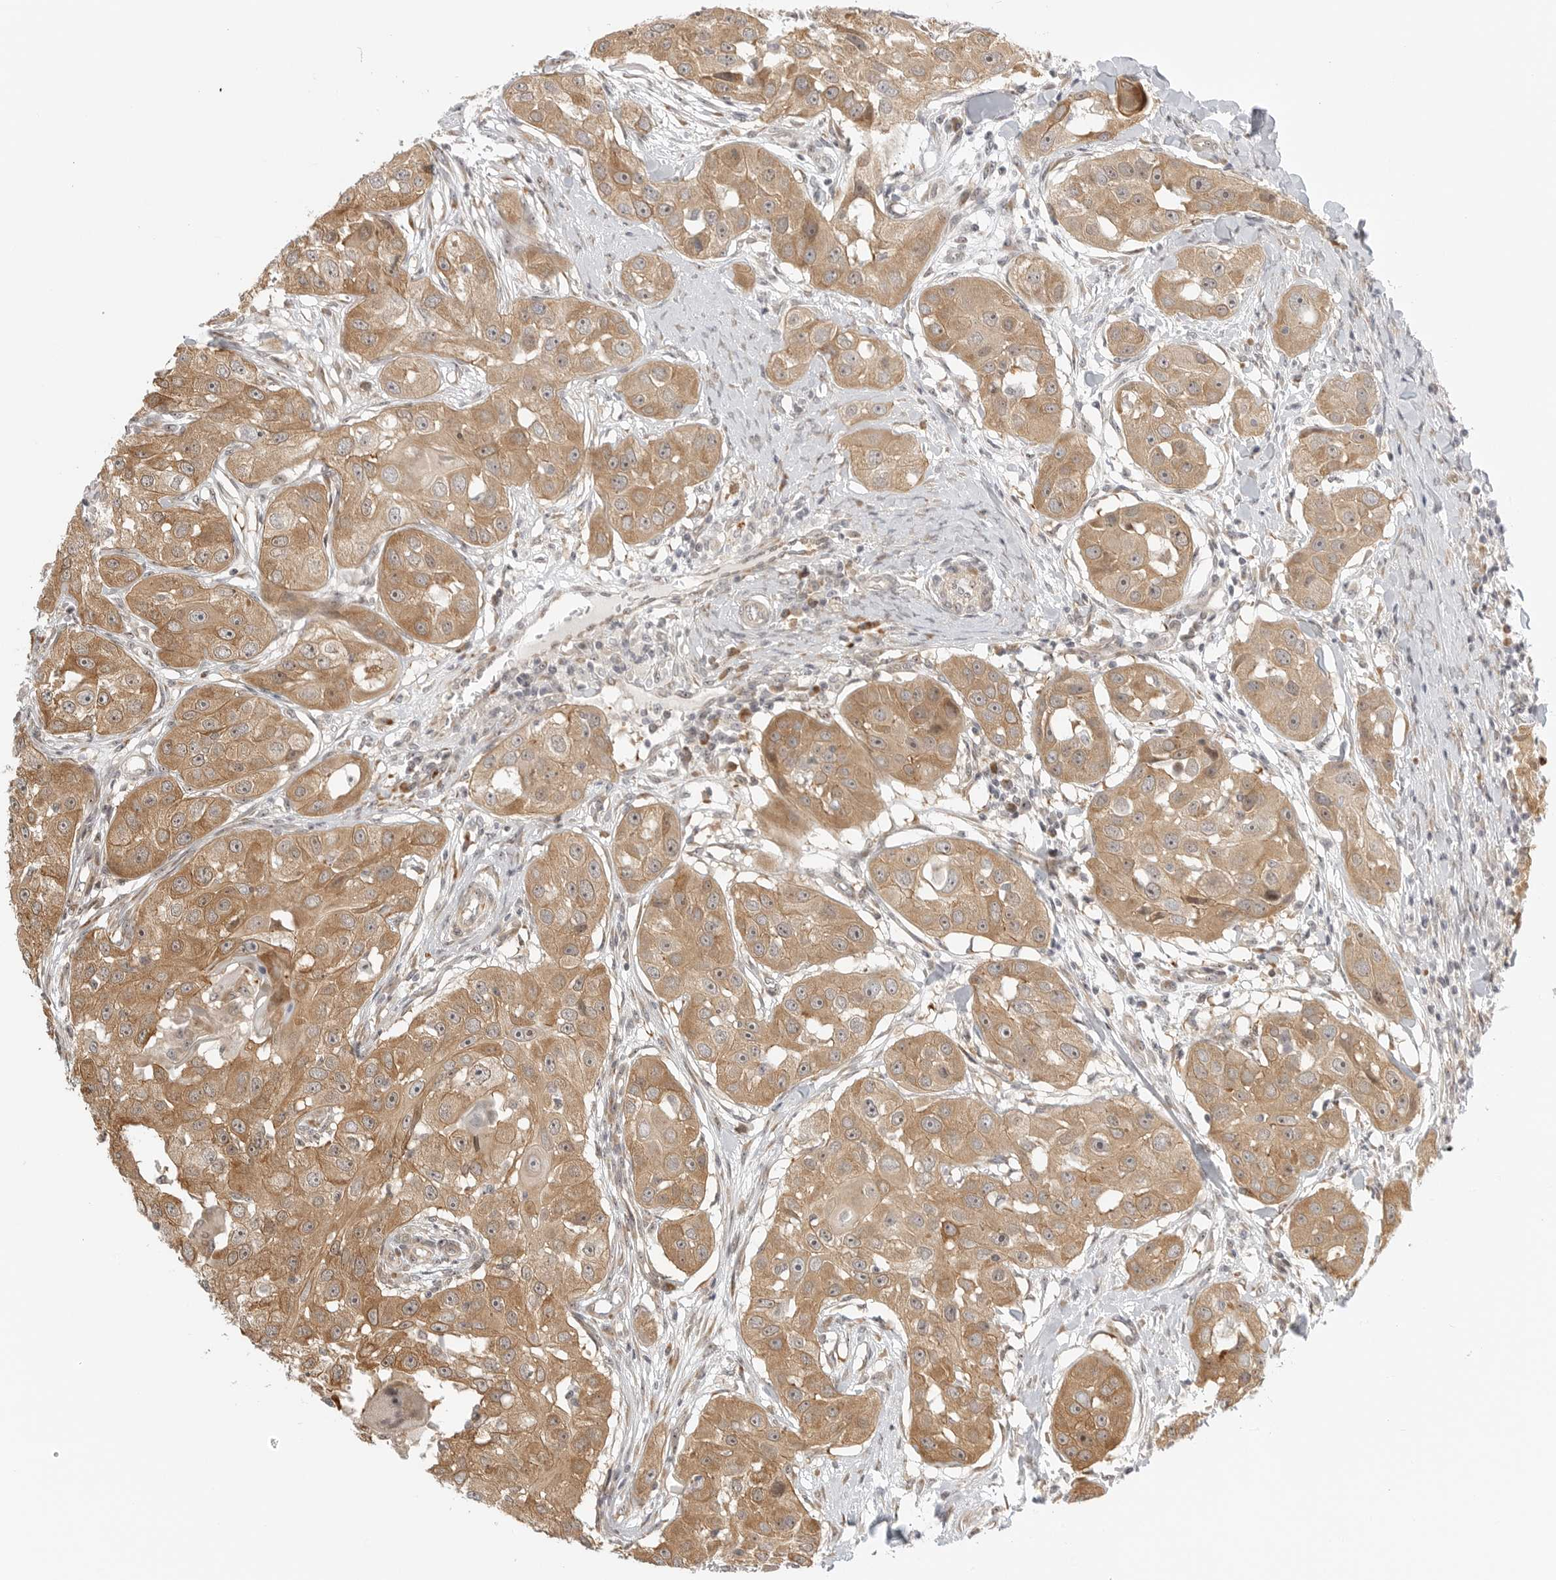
{"staining": {"intensity": "moderate", "quantity": ">75%", "location": "cytoplasmic/membranous"}, "tissue": "head and neck cancer", "cell_type": "Tumor cells", "image_type": "cancer", "snomed": [{"axis": "morphology", "description": "Normal tissue, NOS"}, {"axis": "morphology", "description": "Squamous cell carcinoma, NOS"}, {"axis": "topography", "description": "Skeletal muscle"}, {"axis": "topography", "description": "Head-Neck"}], "caption": "Immunohistochemical staining of human head and neck cancer displays moderate cytoplasmic/membranous protein positivity in approximately >75% of tumor cells.", "gene": "DSCC1", "patient": {"sex": "male", "age": 51}}